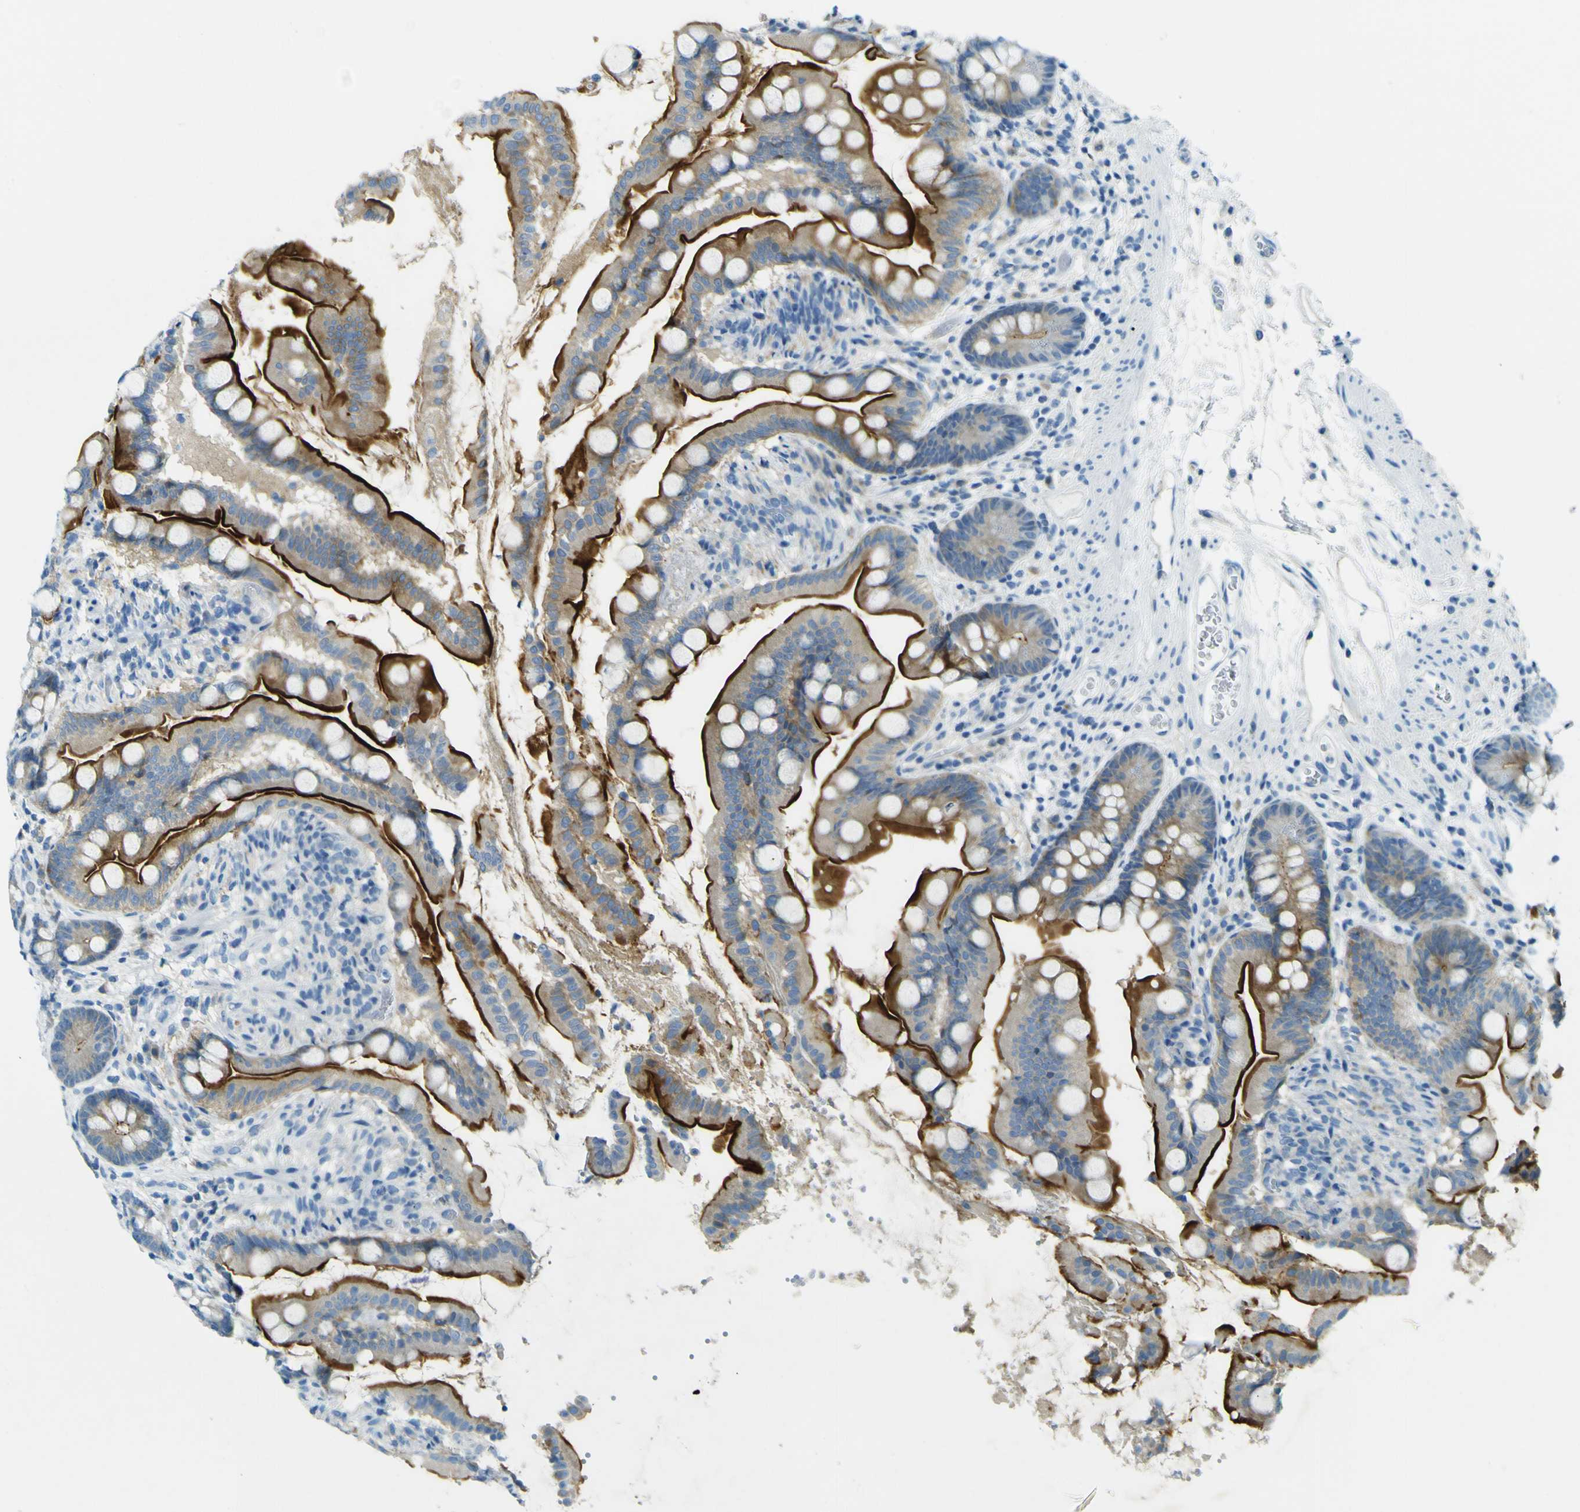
{"staining": {"intensity": "strong", "quantity": ">75%", "location": "cytoplasmic/membranous"}, "tissue": "small intestine", "cell_type": "Glandular cells", "image_type": "normal", "snomed": [{"axis": "morphology", "description": "Normal tissue, NOS"}, {"axis": "topography", "description": "Small intestine"}], "caption": "Immunohistochemical staining of unremarkable human small intestine reveals high levels of strong cytoplasmic/membranous expression in about >75% of glandular cells. Immunohistochemistry (ihc) stains the protein of interest in brown and the nuclei are stained blue.", "gene": "SORCS1", "patient": {"sex": "female", "age": 56}}